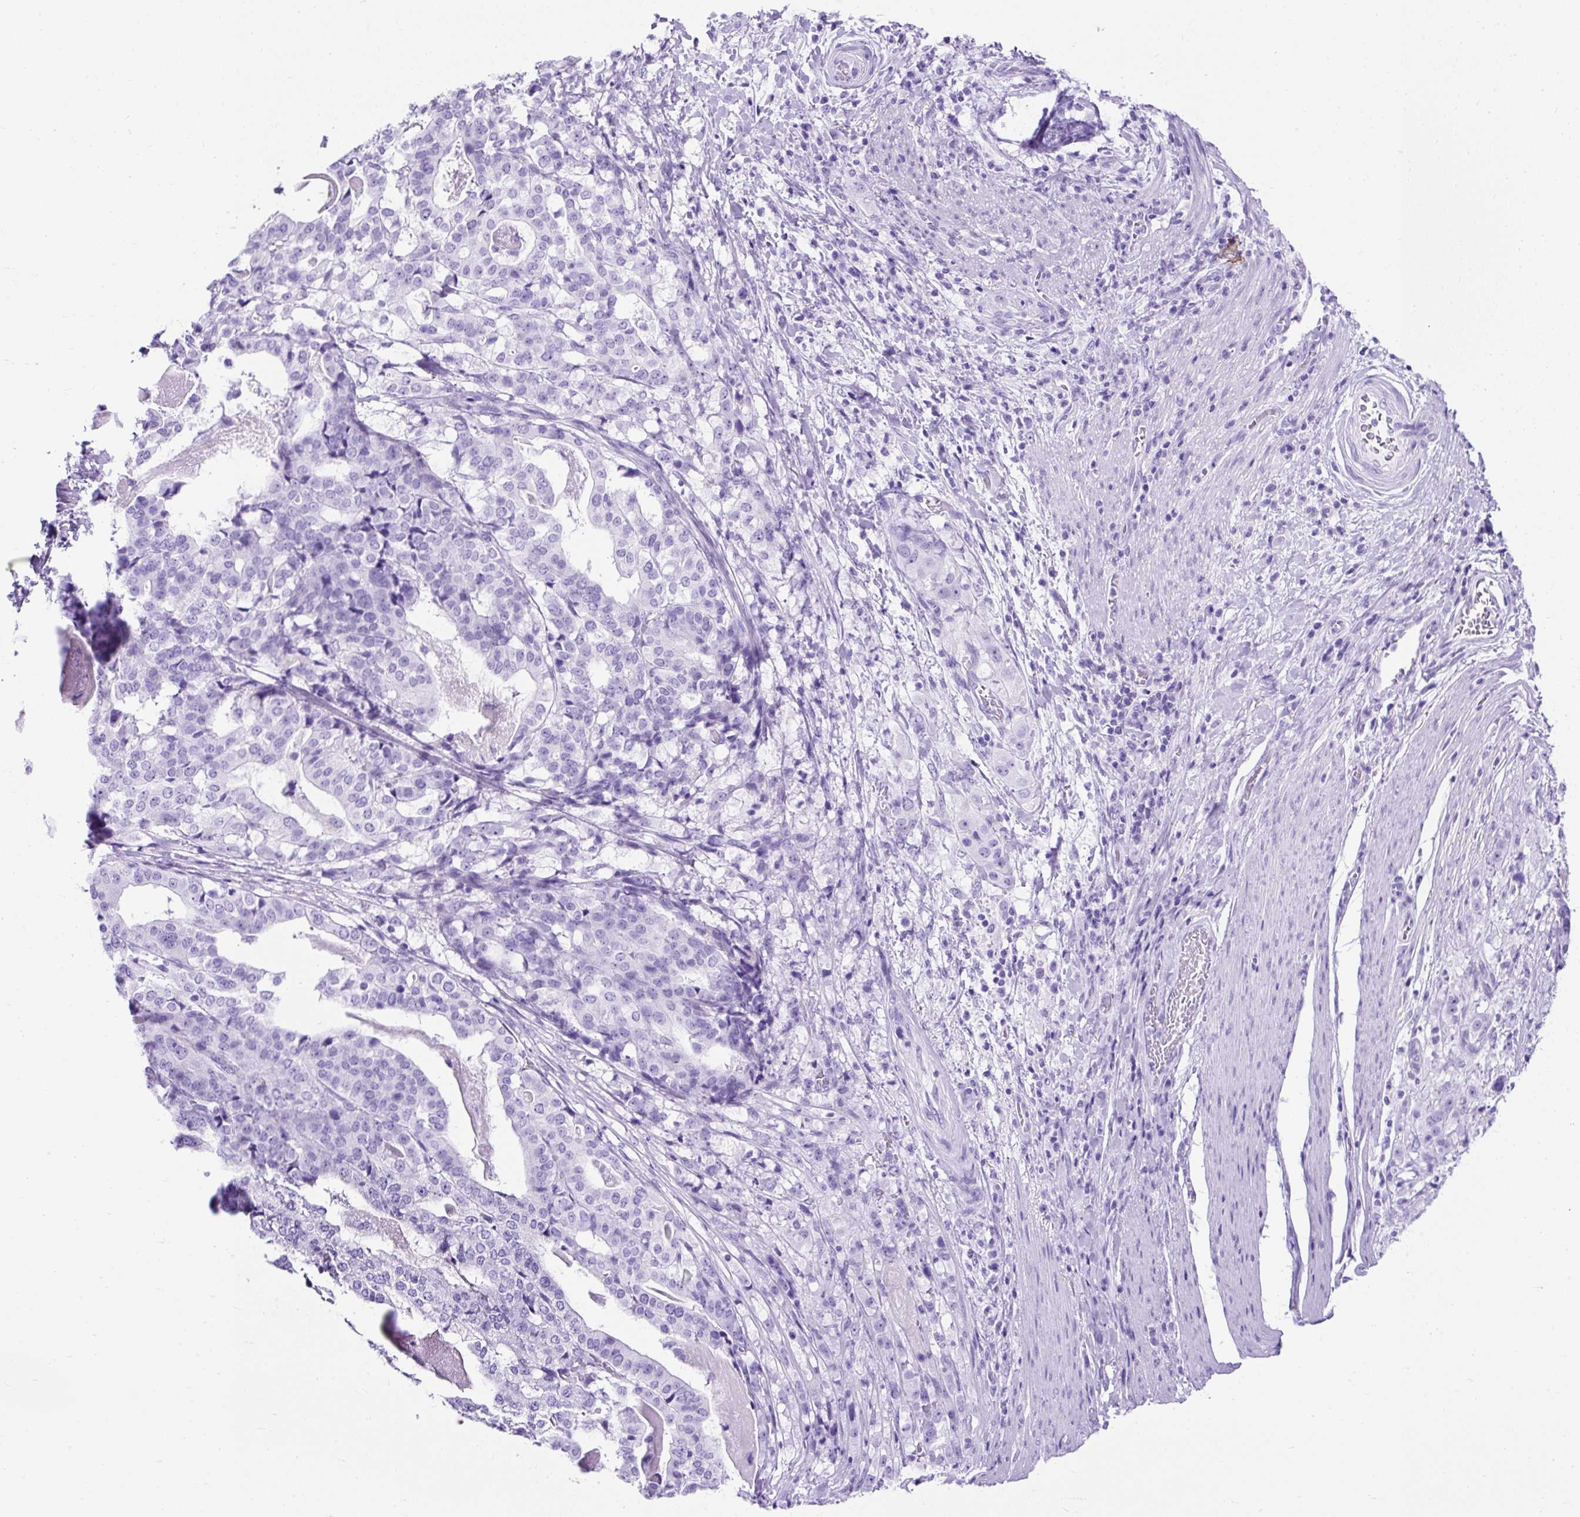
{"staining": {"intensity": "negative", "quantity": "none", "location": "none"}, "tissue": "stomach cancer", "cell_type": "Tumor cells", "image_type": "cancer", "snomed": [{"axis": "morphology", "description": "Adenocarcinoma, NOS"}, {"axis": "topography", "description": "Stomach"}], "caption": "Immunohistochemistry (IHC) of adenocarcinoma (stomach) exhibits no positivity in tumor cells.", "gene": "KRT12", "patient": {"sex": "male", "age": 48}}